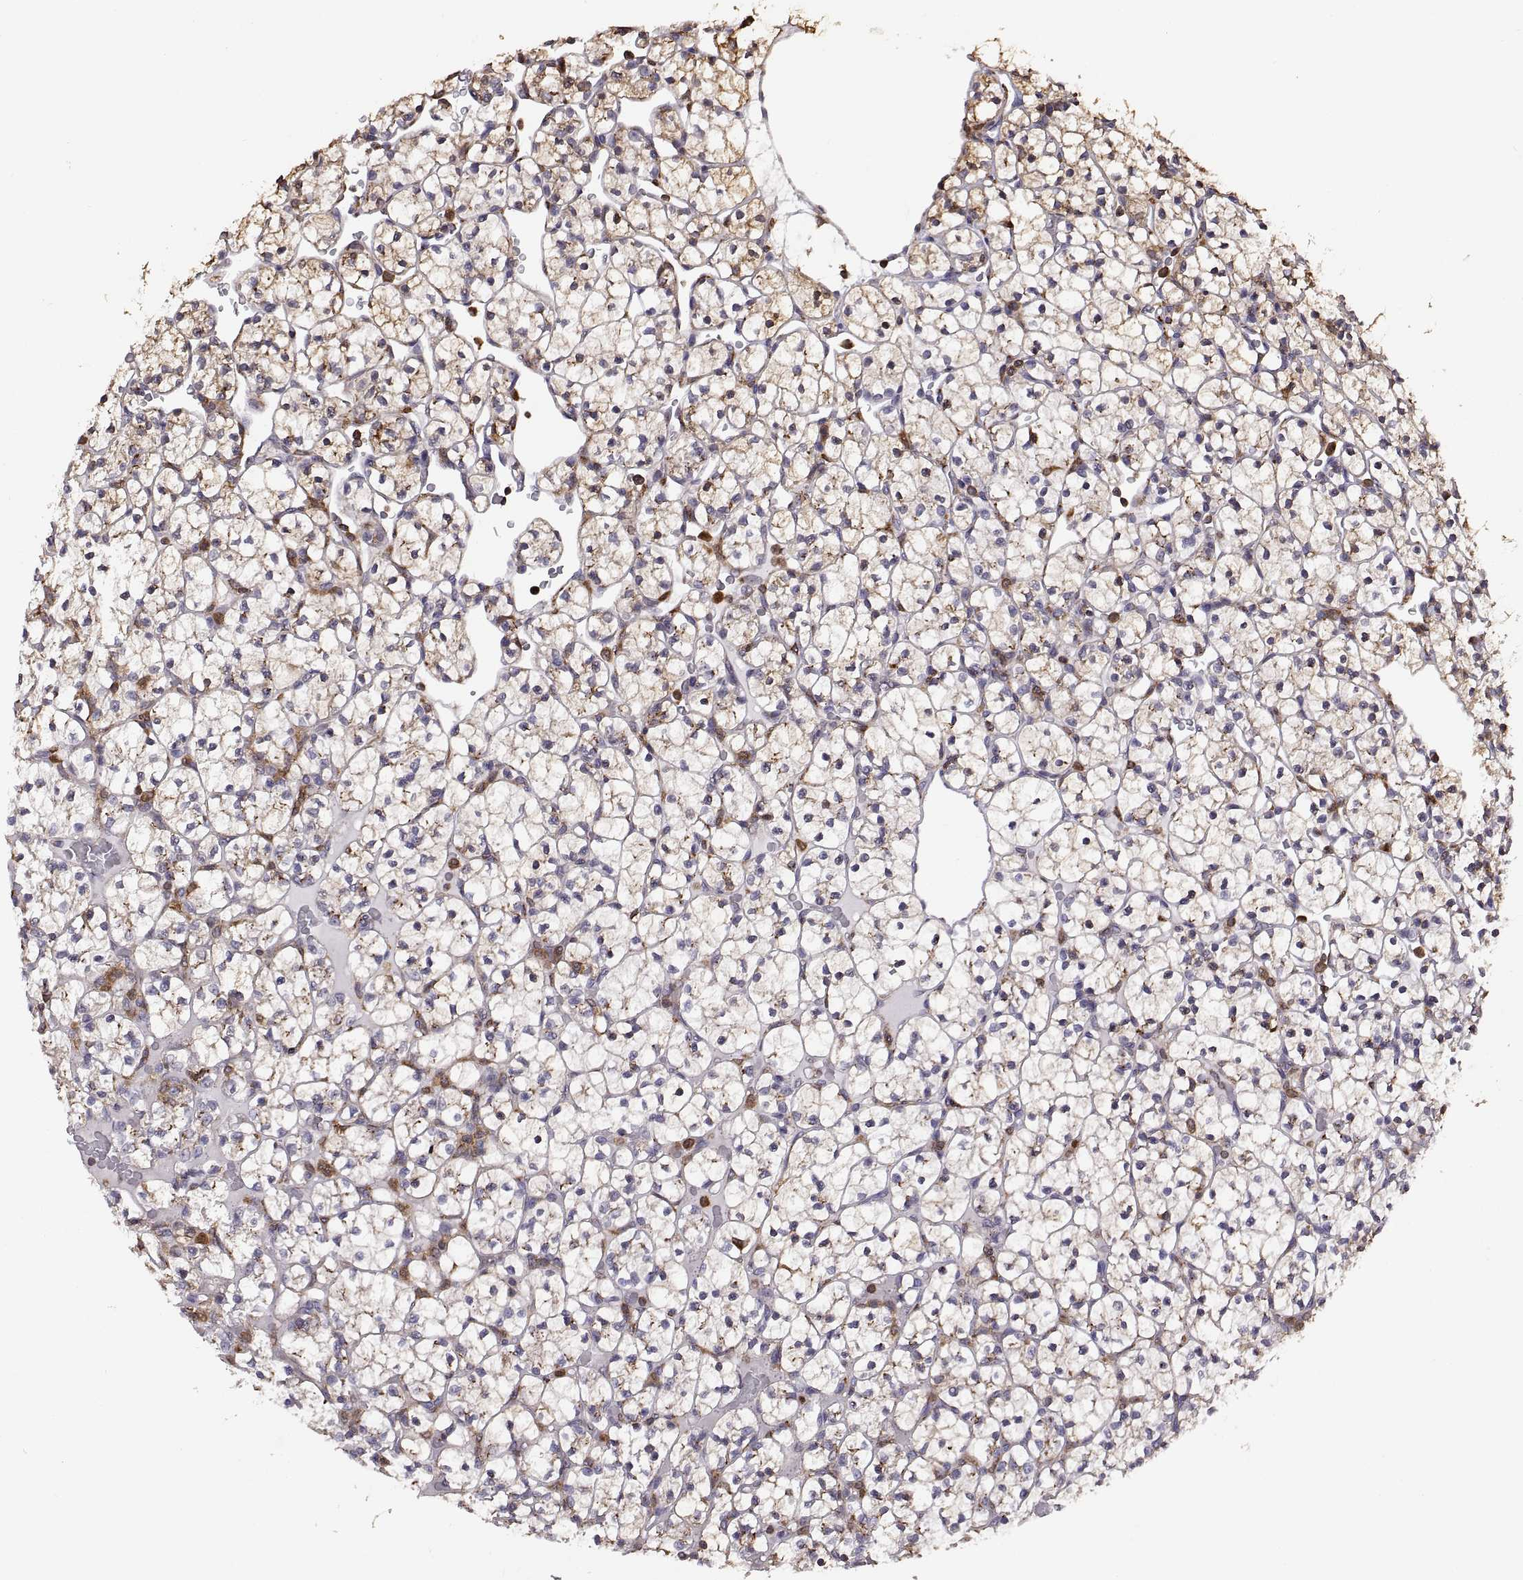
{"staining": {"intensity": "moderate", "quantity": ">75%", "location": "cytoplasmic/membranous"}, "tissue": "renal cancer", "cell_type": "Tumor cells", "image_type": "cancer", "snomed": [{"axis": "morphology", "description": "Adenocarcinoma, NOS"}, {"axis": "topography", "description": "Kidney"}], "caption": "Immunohistochemistry histopathology image of neoplastic tissue: renal cancer (adenocarcinoma) stained using immunohistochemistry (IHC) displays medium levels of moderate protein expression localized specifically in the cytoplasmic/membranous of tumor cells, appearing as a cytoplasmic/membranous brown color.", "gene": "ACAP1", "patient": {"sex": "female", "age": 89}}